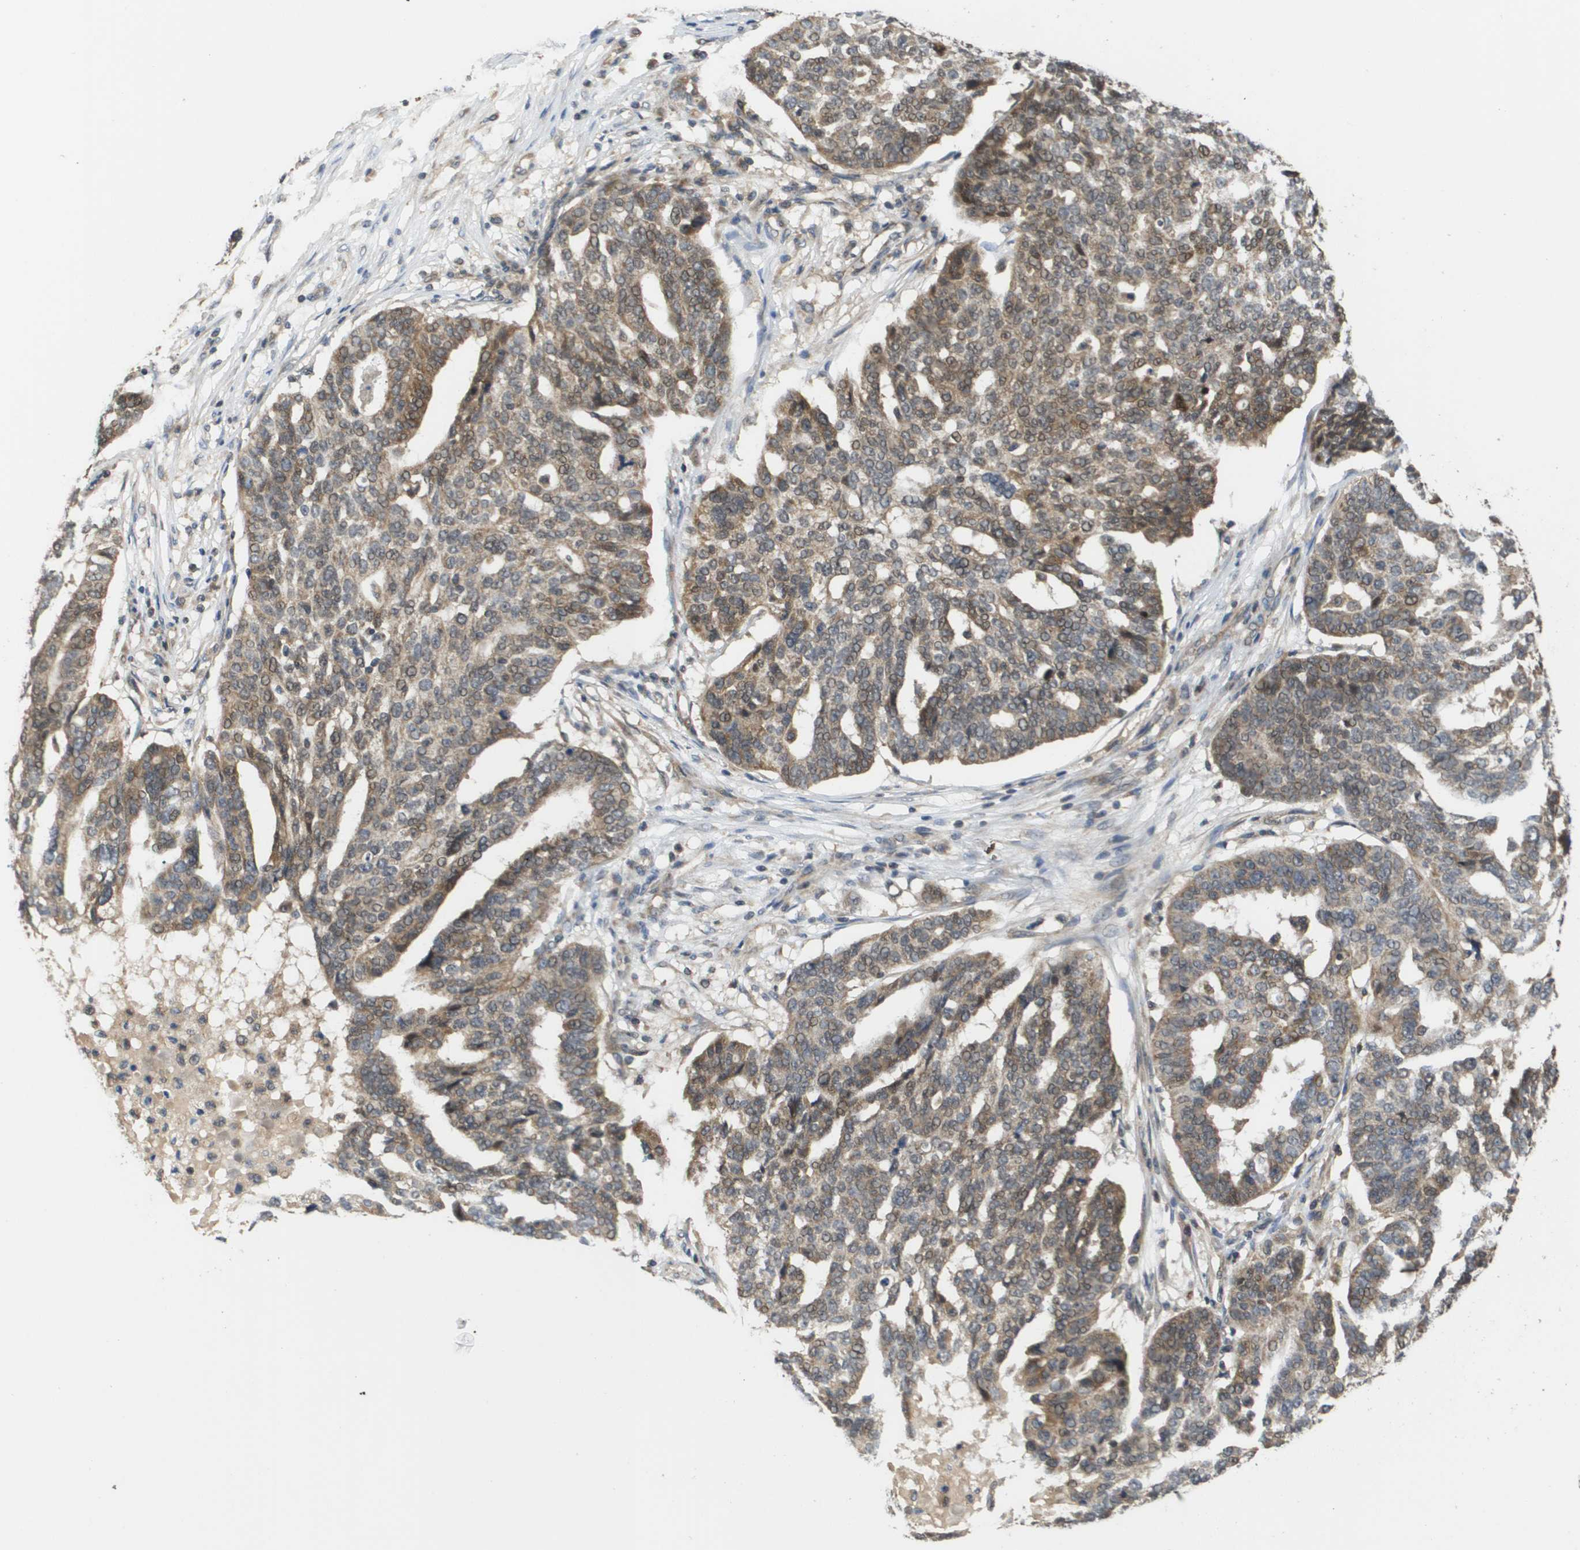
{"staining": {"intensity": "moderate", "quantity": ">75%", "location": "cytoplasmic/membranous"}, "tissue": "ovarian cancer", "cell_type": "Tumor cells", "image_type": "cancer", "snomed": [{"axis": "morphology", "description": "Cystadenocarcinoma, serous, NOS"}, {"axis": "topography", "description": "Ovary"}], "caption": "DAB (3,3'-diaminobenzidine) immunohistochemical staining of human serous cystadenocarcinoma (ovarian) shows moderate cytoplasmic/membranous protein expression in about >75% of tumor cells.", "gene": "RBM38", "patient": {"sex": "female", "age": 59}}